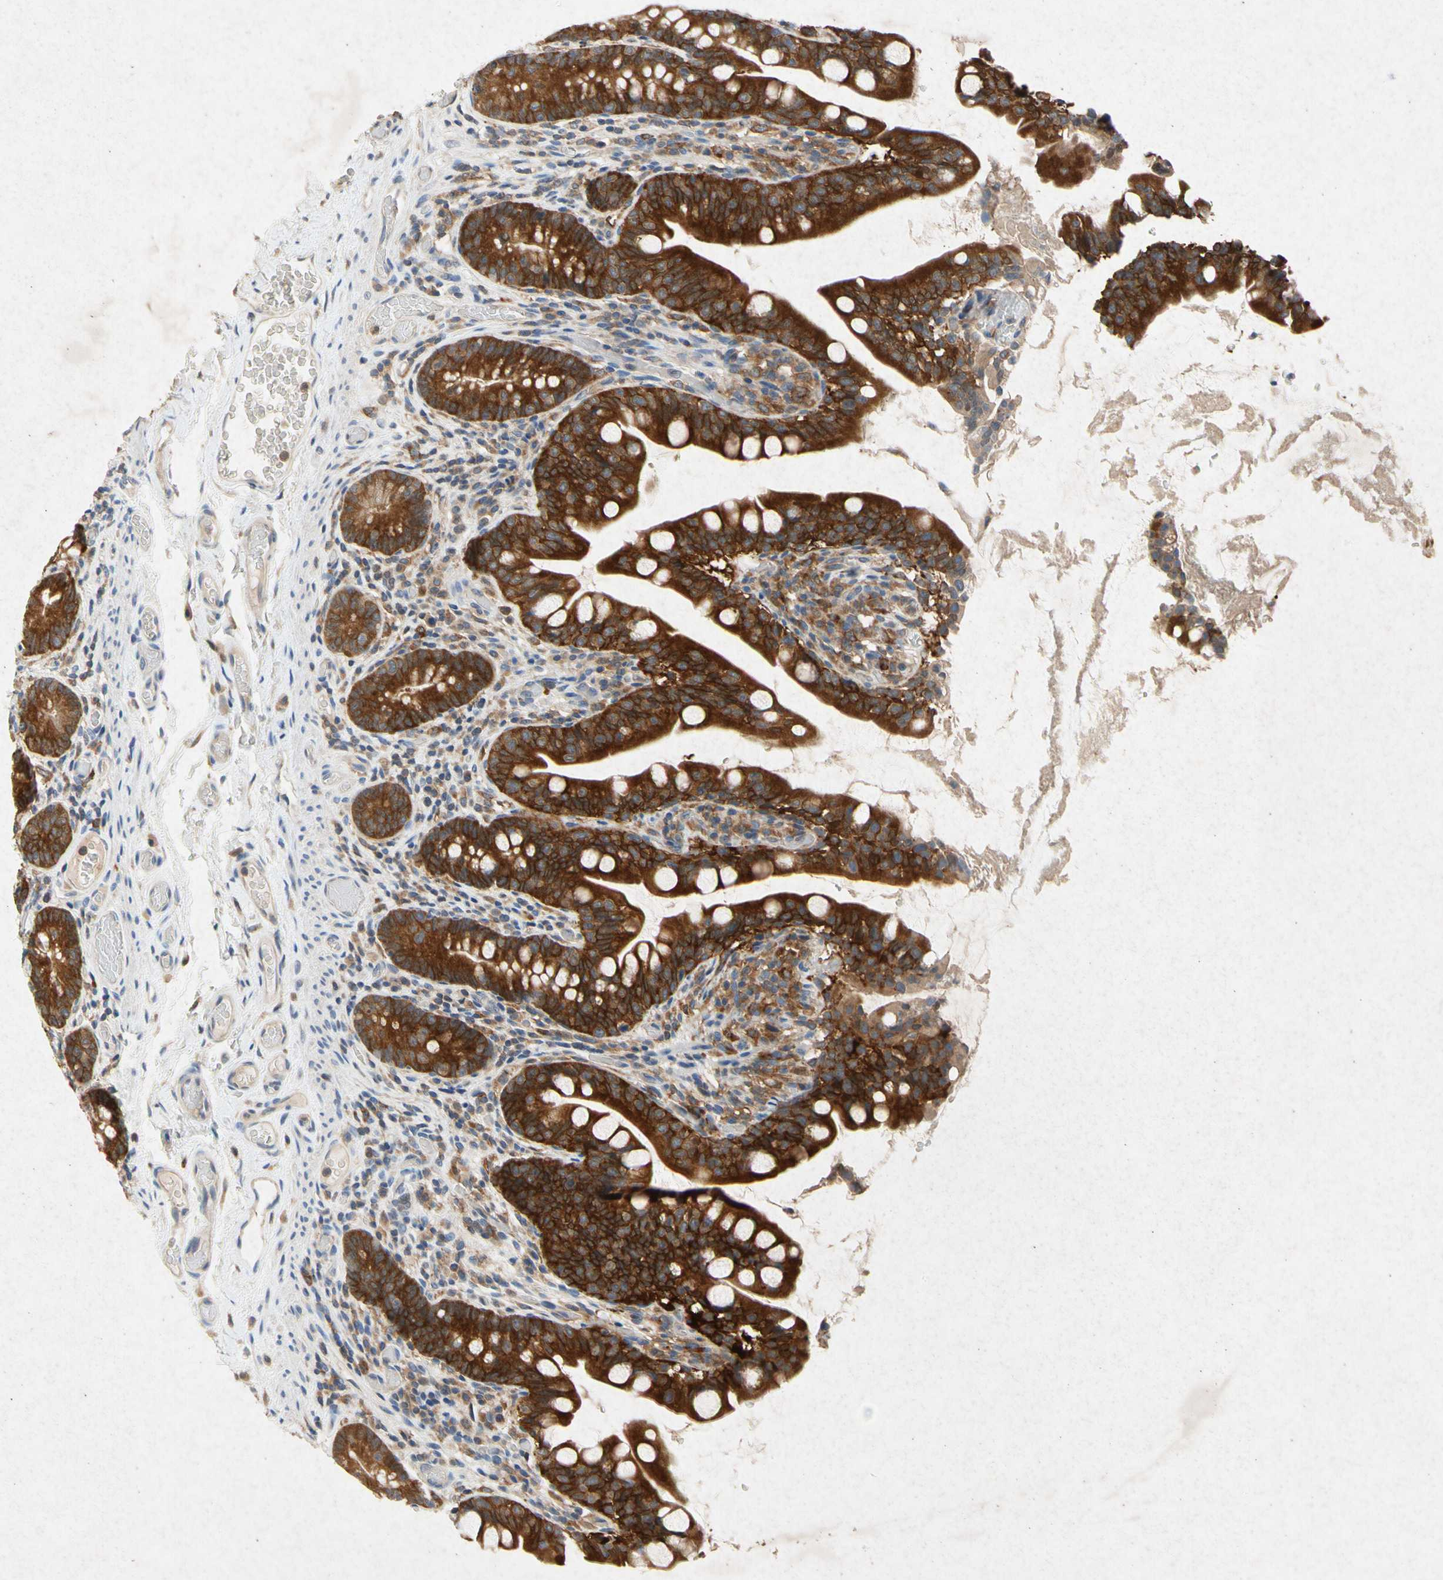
{"staining": {"intensity": "strong", "quantity": ">75%", "location": "cytoplasmic/membranous"}, "tissue": "small intestine", "cell_type": "Glandular cells", "image_type": "normal", "snomed": [{"axis": "morphology", "description": "Normal tissue, NOS"}, {"axis": "topography", "description": "Small intestine"}], "caption": "Protein expression analysis of benign human small intestine reveals strong cytoplasmic/membranous positivity in about >75% of glandular cells. The protein is stained brown, and the nuclei are stained in blue (DAB IHC with brightfield microscopy, high magnification).", "gene": "RPS6KA1", "patient": {"sex": "female", "age": 56}}